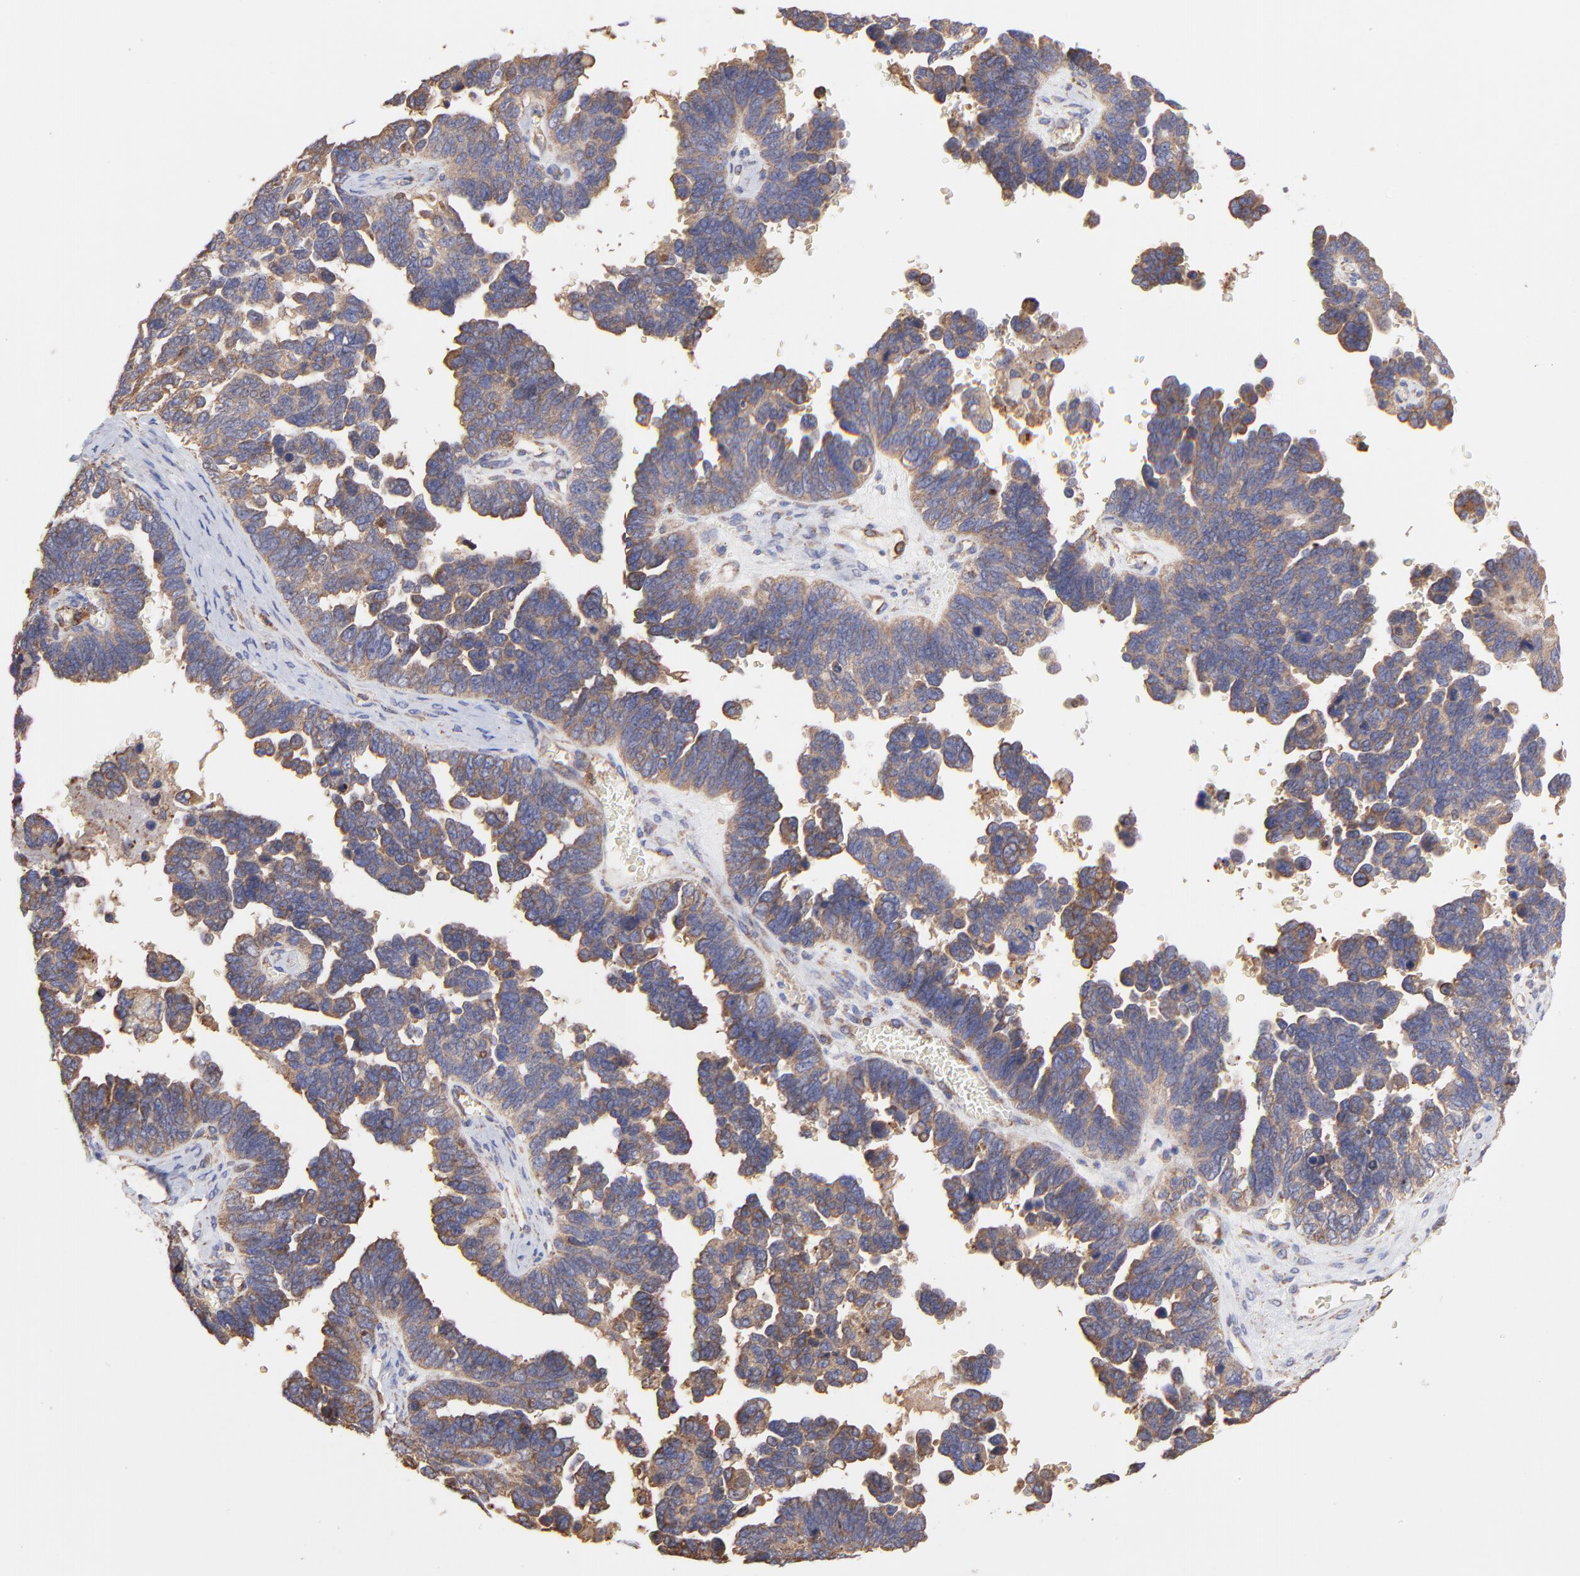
{"staining": {"intensity": "moderate", "quantity": ">75%", "location": "cytoplasmic/membranous"}, "tissue": "ovarian cancer", "cell_type": "Tumor cells", "image_type": "cancer", "snomed": [{"axis": "morphology", "description": "Cystadenocarcinoma, serous, NOS"}, {"axis": "topography", "description": "Ovary"}], "caption": "A micrograph of ovarian cancer stained for a protein demonstrates moderate cytoplasmic/membranous brown staining in tumor cells. (brown staining indicates protein expression, while blue staining denotes nuclei).", "gene": "PFKM", "patient": {"sex": "female", "age": 69}}